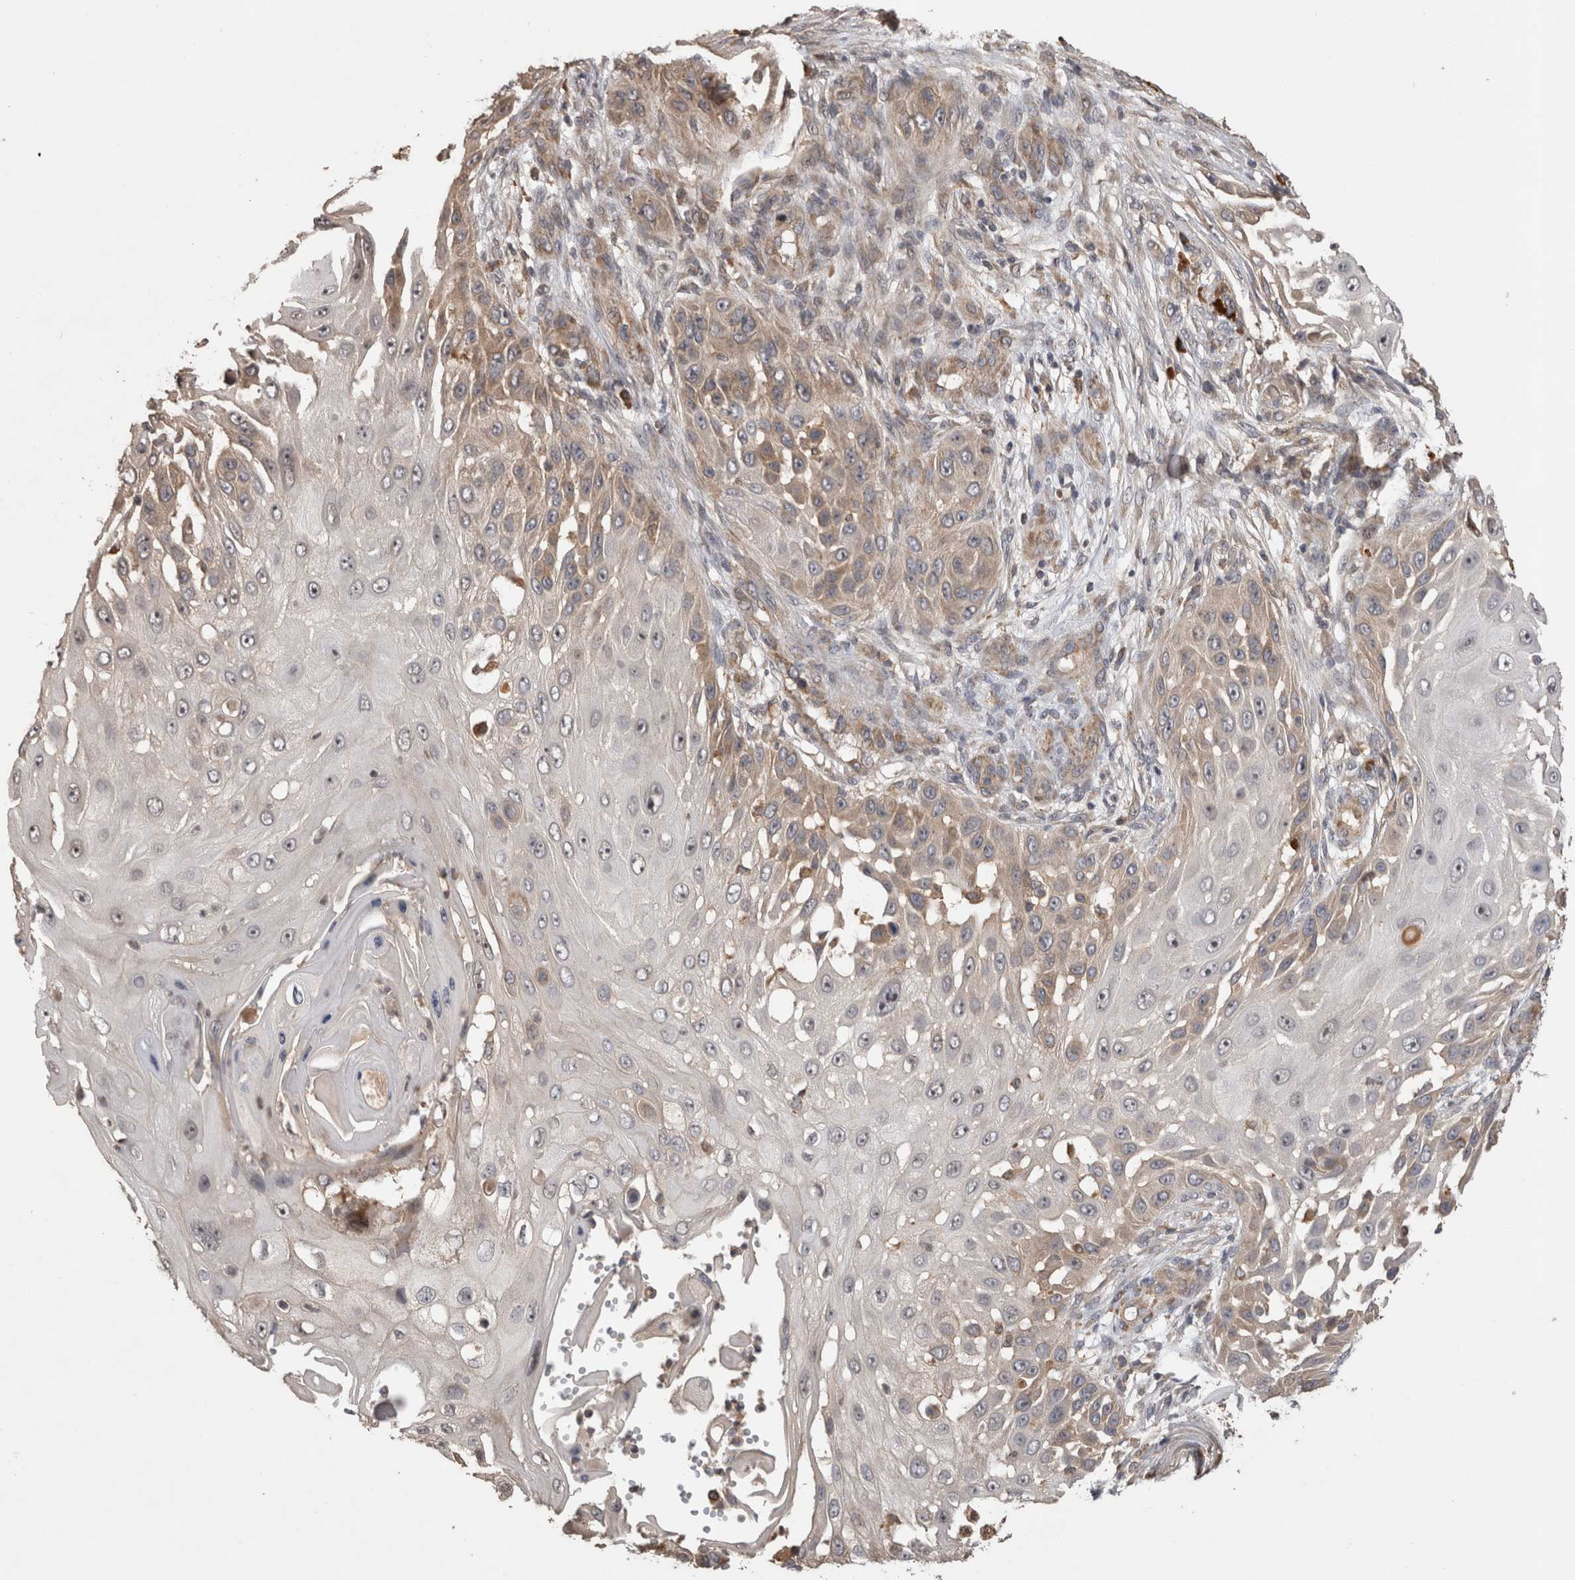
{"staining": {"intensity": "weak", "quantity": "25%-75%", "location": "cytoplasmic/membranous"}, "tissue": "skin cancer", "cell_type": "Tumor cells", "image_type": "cancer", "snomed": [{"axis": "morphology", "description": "Squamous cell carcinoma, NOS"}, {"axis": "topography", "description": "Skin"}], "caption": "Skin cancer tissue shows weak cytoplasmic/membranous expression in about 25%-75% of tumor cells The staining is performed using DAB (3,3'-diaminobenzidine) brown chromogen to label protein expression. The nuclei are counter-stained blue using hematoxylin.", "gene": "TBCE", "patient": {"sex": "female", "age": 44}}